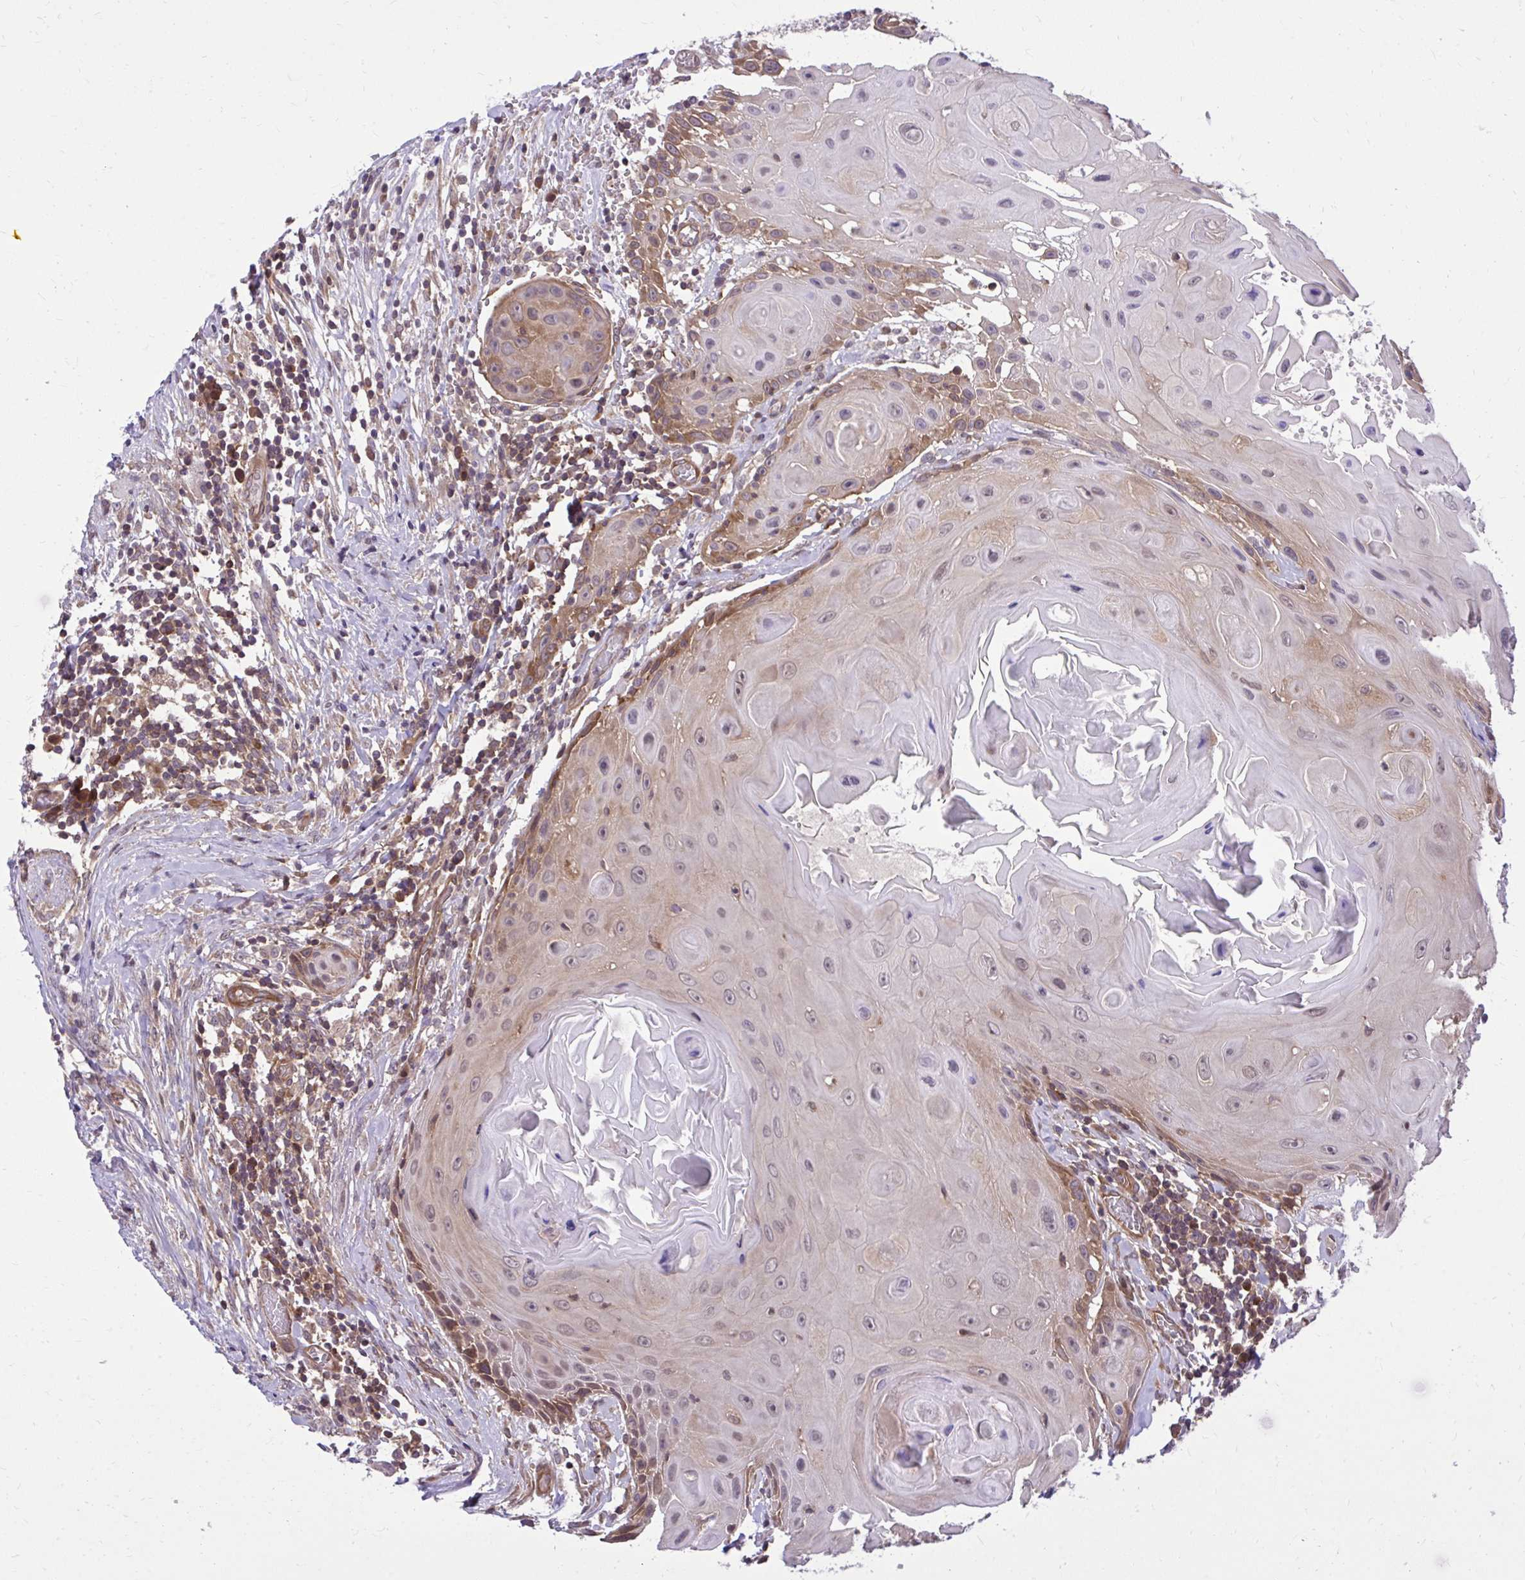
{"staining": {"intensity": "strong", "quantity": "<25%", "location": "cytoplasmic/membranous"}, "tissue": "head and neck cancer", "cell_type": "Tumor cells", "image_type": "cancer", "snomed": [{"axis": "morphology", "description": "Squamous cell carcinoma, NOS"}, {"axis": "topography", "description": "Oral tissue"}, {"axis": "topography", "description": "Head-Neck"}], "caption": "Human head and neck cancer stained with a brown dye exhibits strong cytoplasmic/membranous positive expression in approximately <25% of tumor cells.", "gene": "PPP5C", "patient": {"sex": "male", "age": 49}}